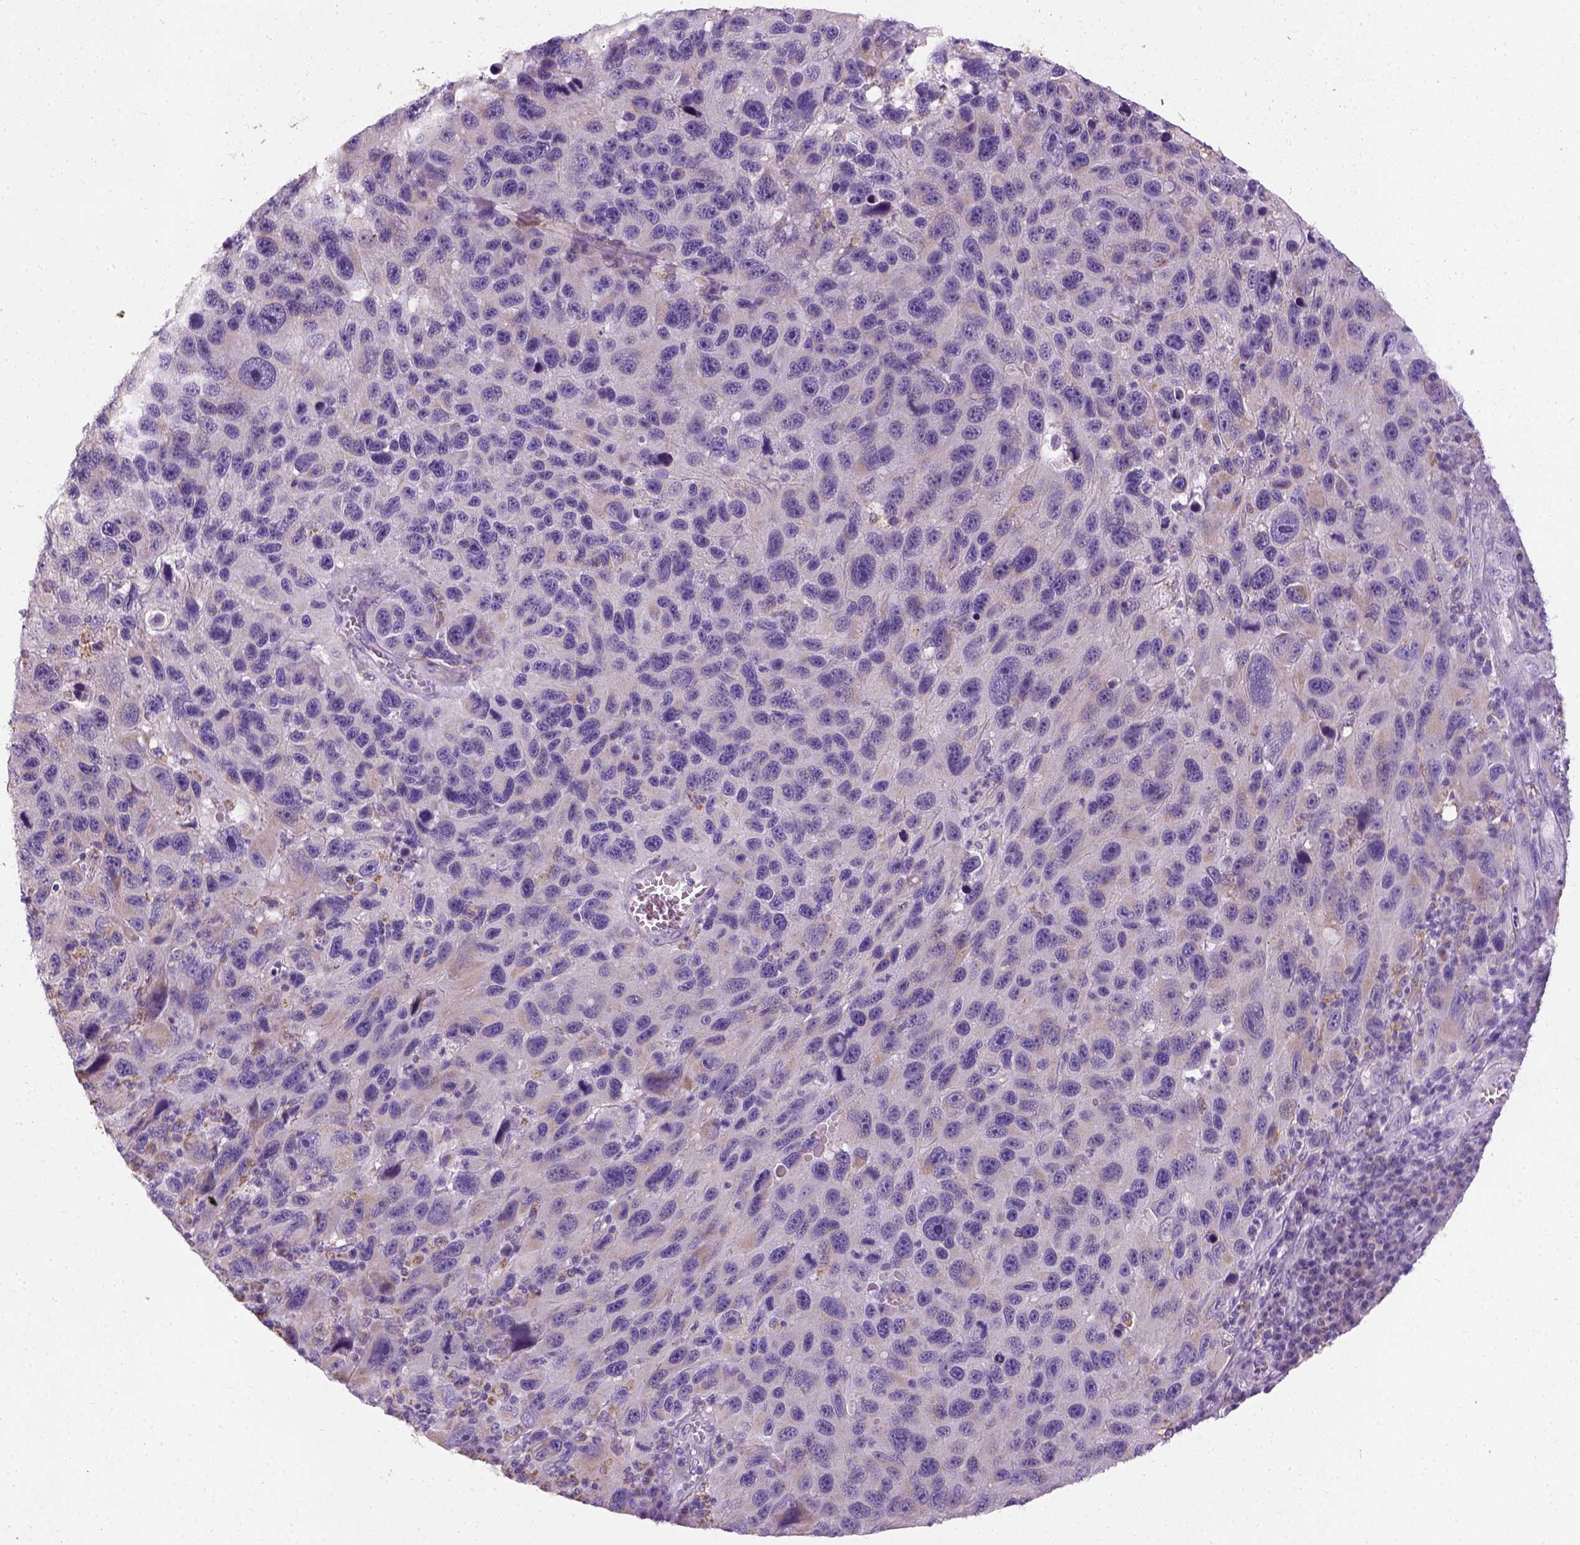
{"staining": {"intensity": "negative", "quantity": "none", "location": "none"}, "tissue": "melanoma", "cell_type": "Tumor cells", "image_type": "cancer", "snomed": [{"axis": "morphology", "description": "Malignant melanoma, NOS"}, {"axis": "topography", "description": "Skin"}], "caption": "Malignant melanoma was stained to show a protein in brown. There is no significant staining in tumor cells.", "gene": "CHODL", "patient": {"sex": "male", "age": 53}}